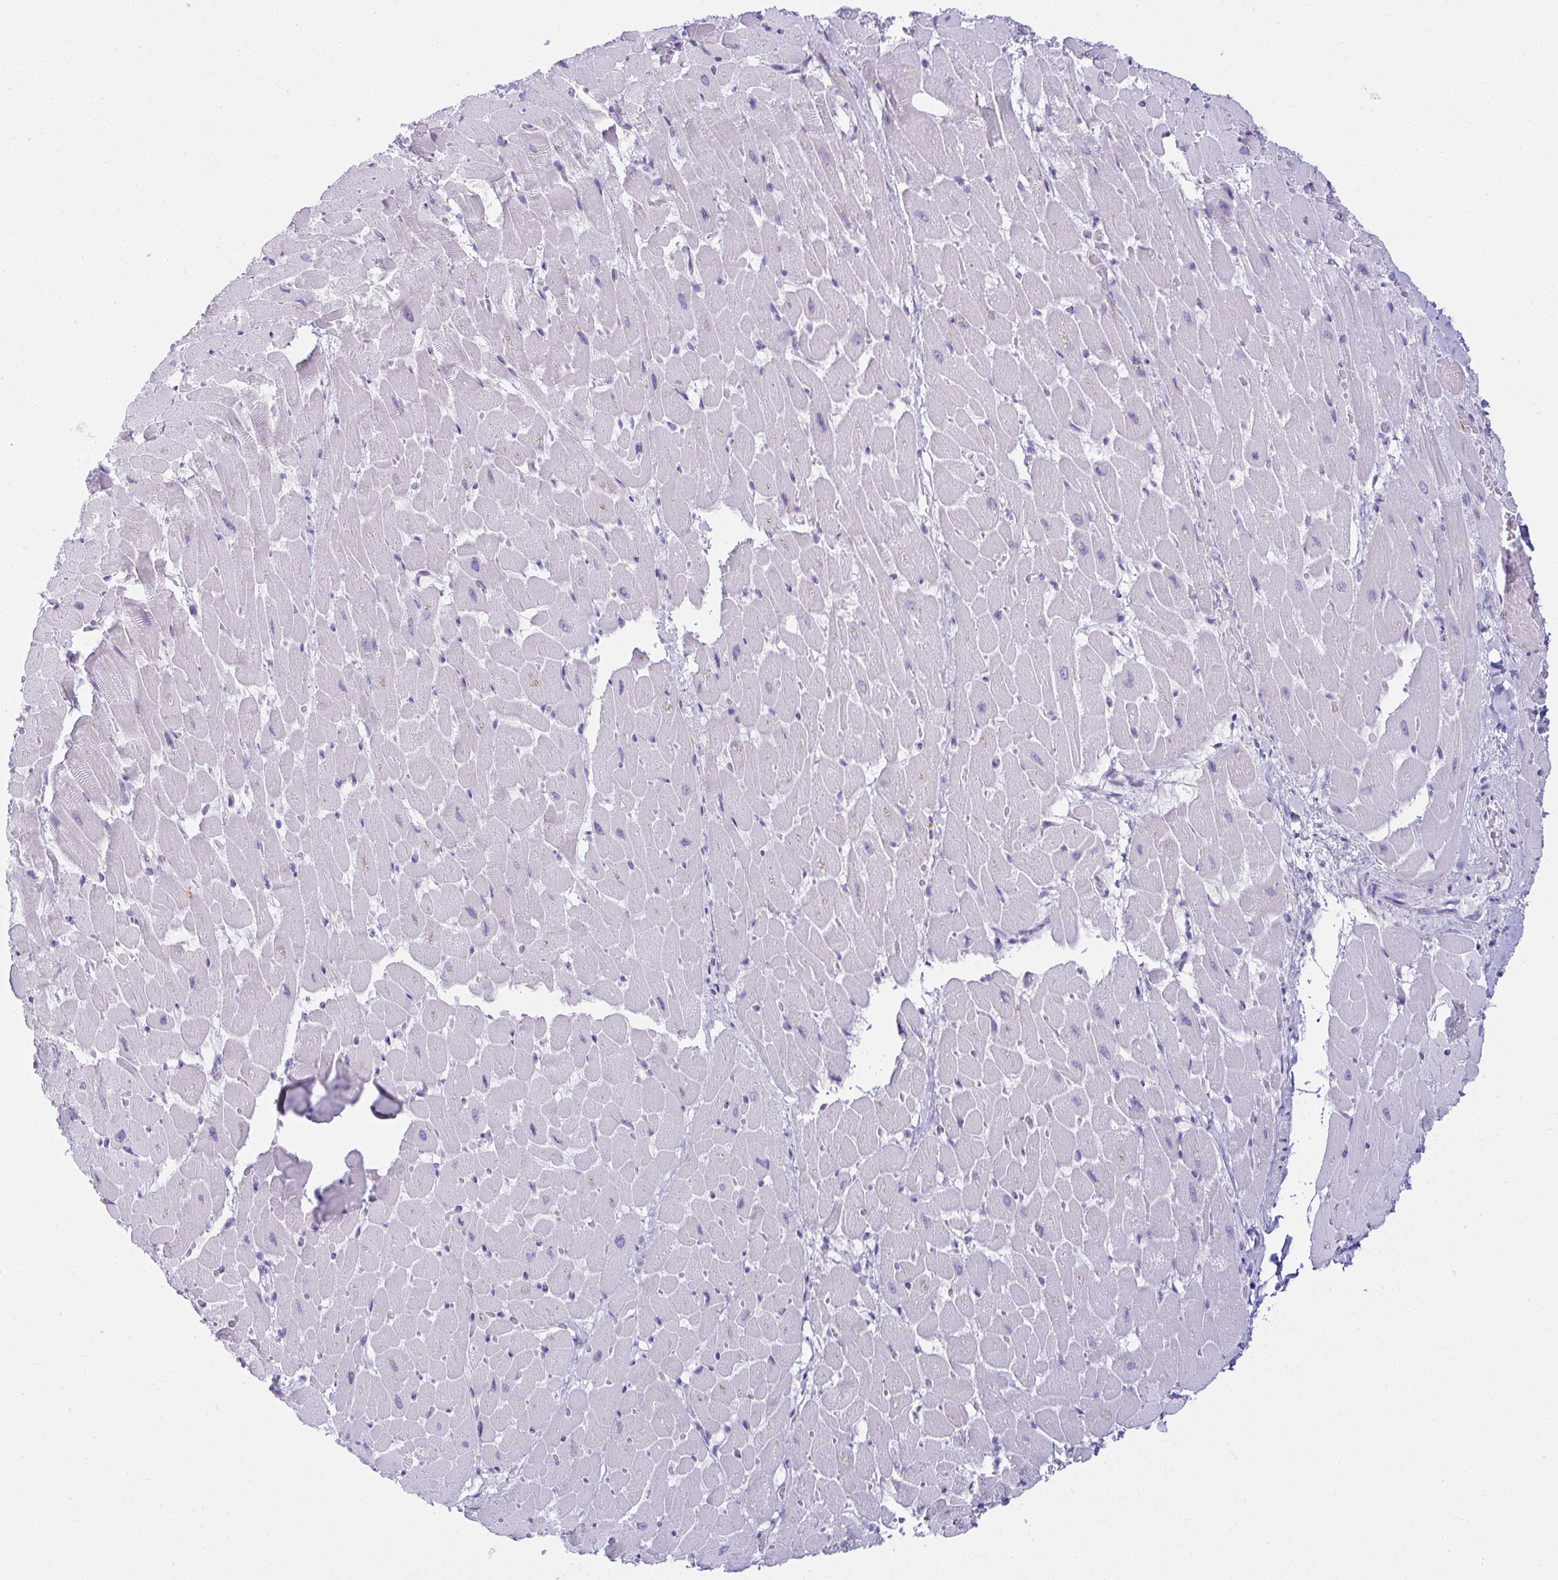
{"staining": {"intensity": "negative", "quantity": "none", "location": "none"}, "tissue": "heart muscle", "cell_type": "Cardiomyocytes", "image_type": "normal", "snomed": [{"axis": "morphology", "description": "Normal tissue, NOS"}, {"axis": "topography", "description": "Heart"}], "caption": "Micrograph shows no protein positivity in cardiomyocytes of unremarkable heart muscle. (Brightfield microscopy of DAB IHC at high magnification).", "gene": "CLGN", "patient": {"sex": "male", "age": 37}}